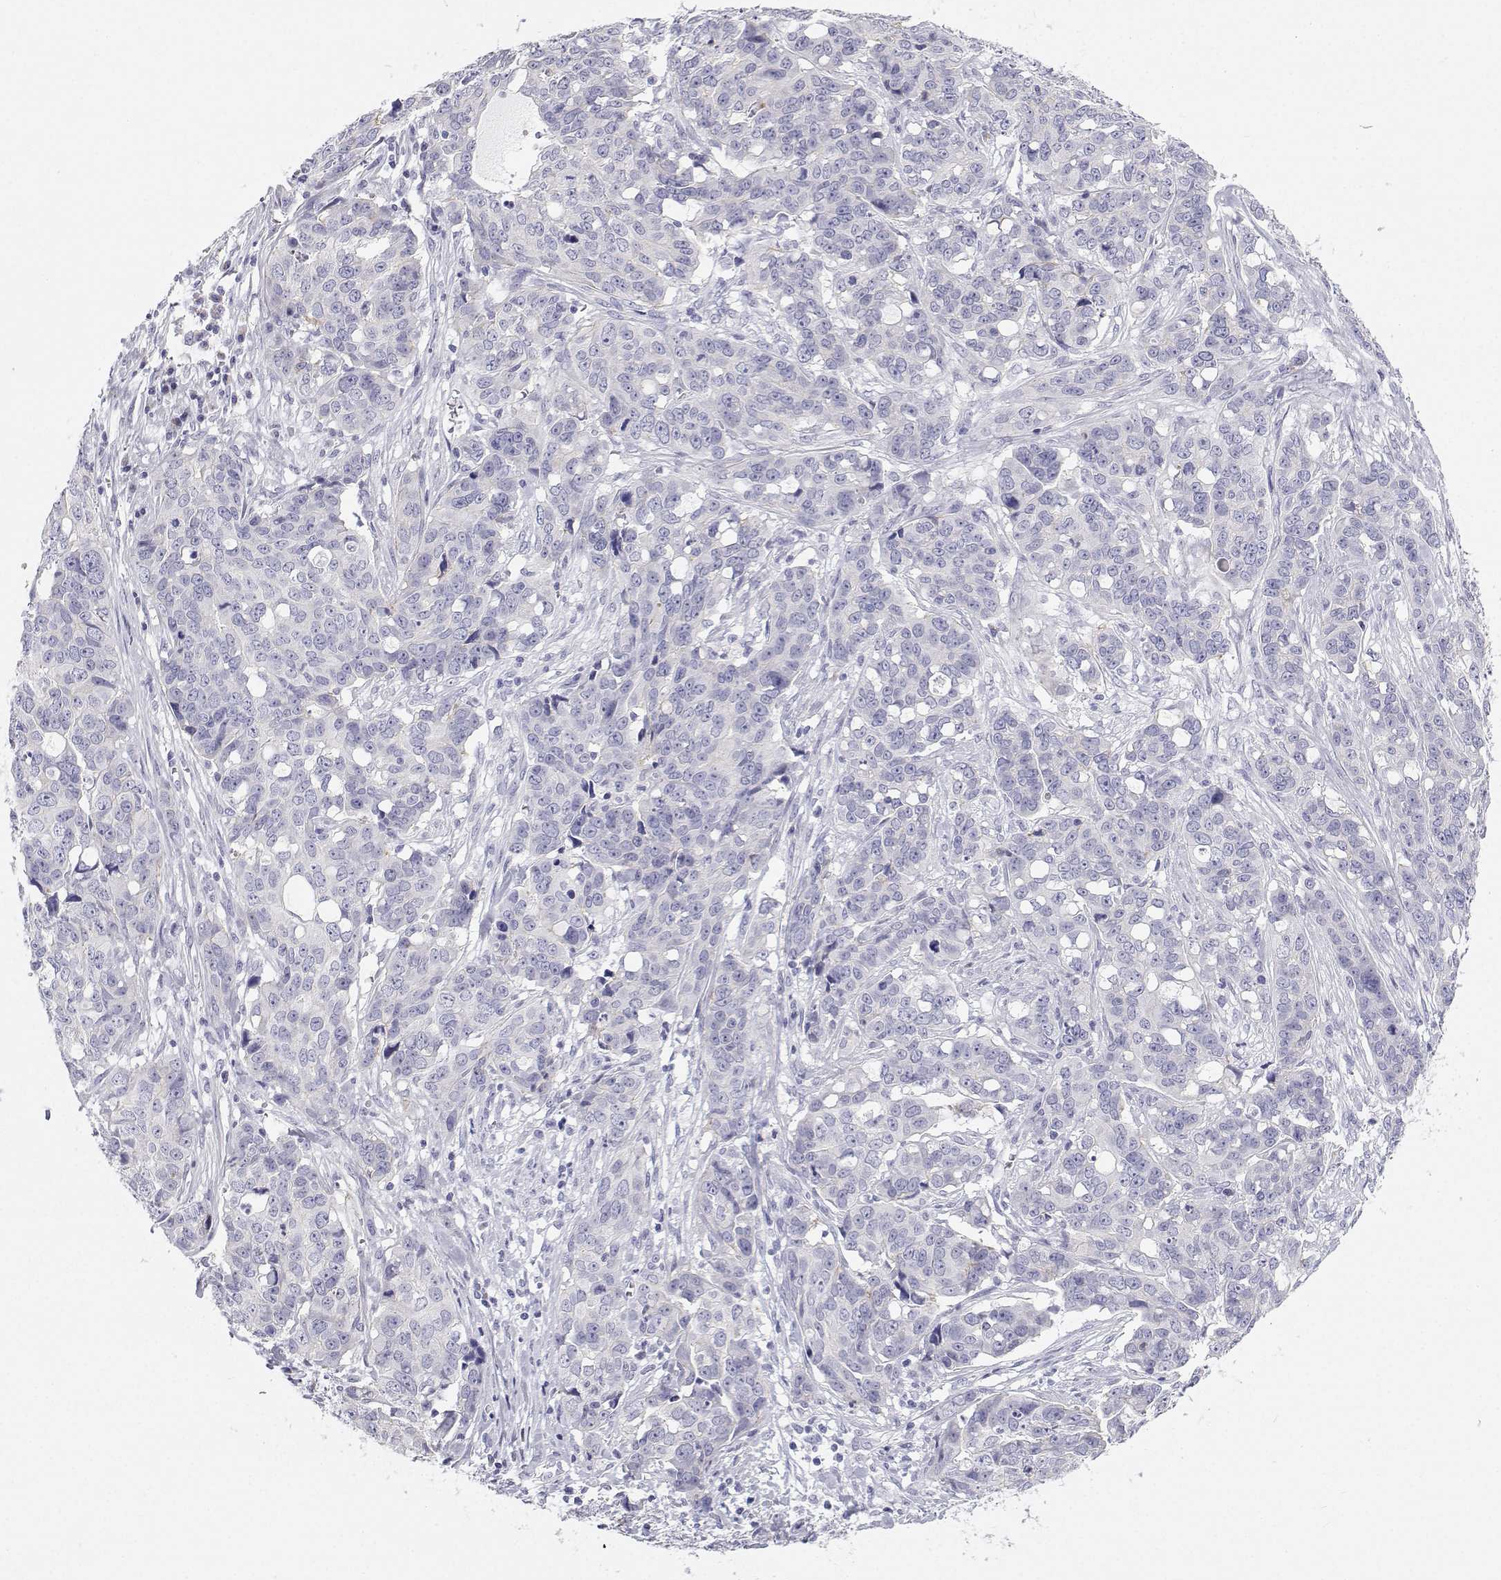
{"staining": {"intensity": "negative", "quantity": "none", "location": "none"}, "tissue": "ovarian cancer", "cell_type": "Tumor cells", "image_type": "cancer", "snomed": [{"axis": "morphology", "description": "Carcinoma, endometroid"}, {"axis": "topography", "description": "Ovary"}], "caption": "Endometroid carcinoma (ovarian) was stained to show a protein in brown. There is no significant staining in tumor cells.", "gene": "BHMT", "patient": {"sex": "female", "age": 78}}